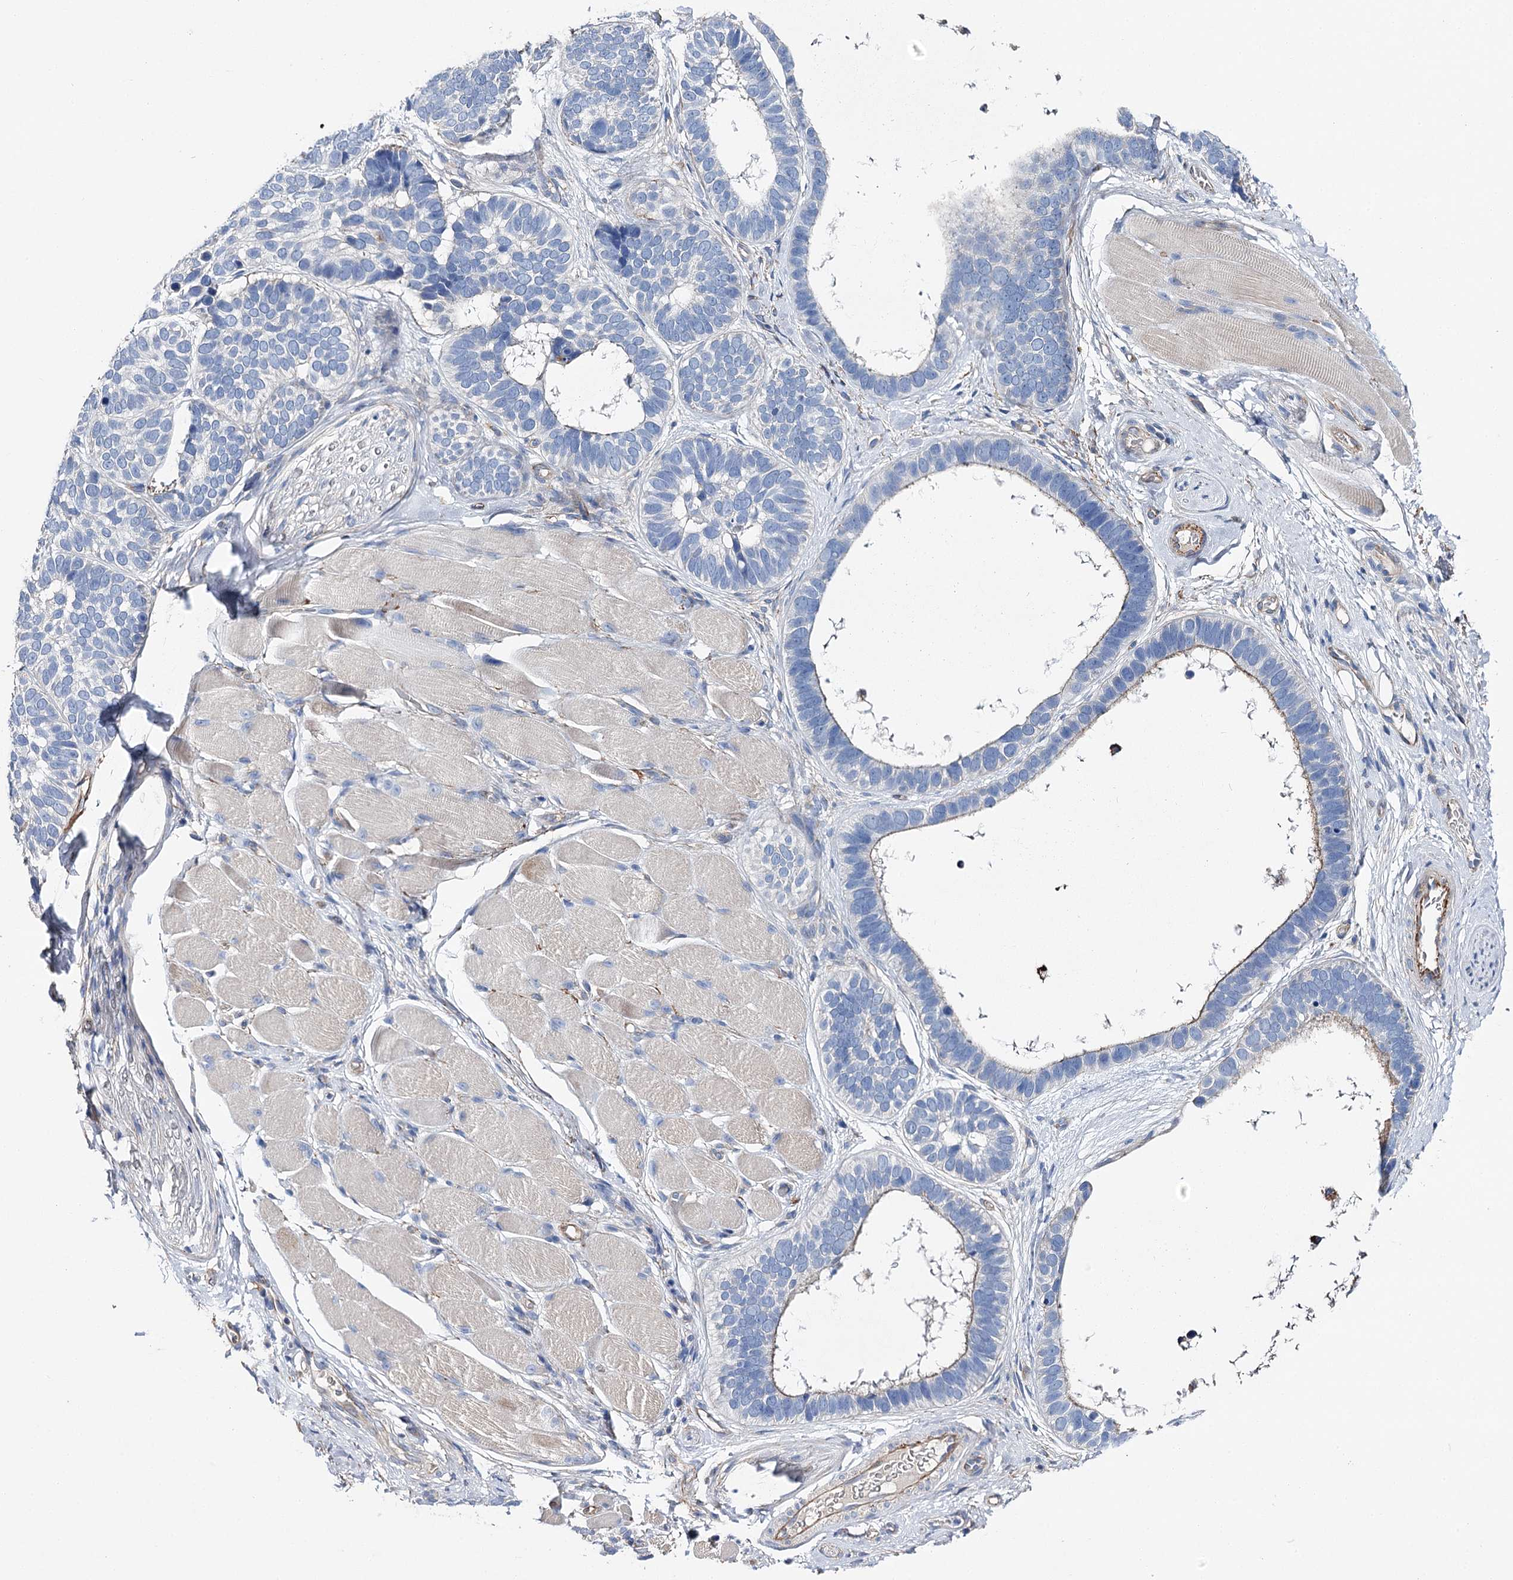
{"staining": {"intensity": "negative", "quantity": "none", "location": "none"}, "tissue": "skin cancer", "cell_type": "Tumor cells", "image_type": "cancer", "snomed": [{"axis": "morphology", "description": "Basal cell carcinoma"}, {"axis": "topography", "description": "Skin"}], "caption": "Immunohistochemistry (IHC) photomicrograph of human basal cell carcinoma (skin) stained for a protein (brown), which reveals no staining in tumor cells.", "gene": "EPYC", "patient": {"sex": "male", "age": 62}}